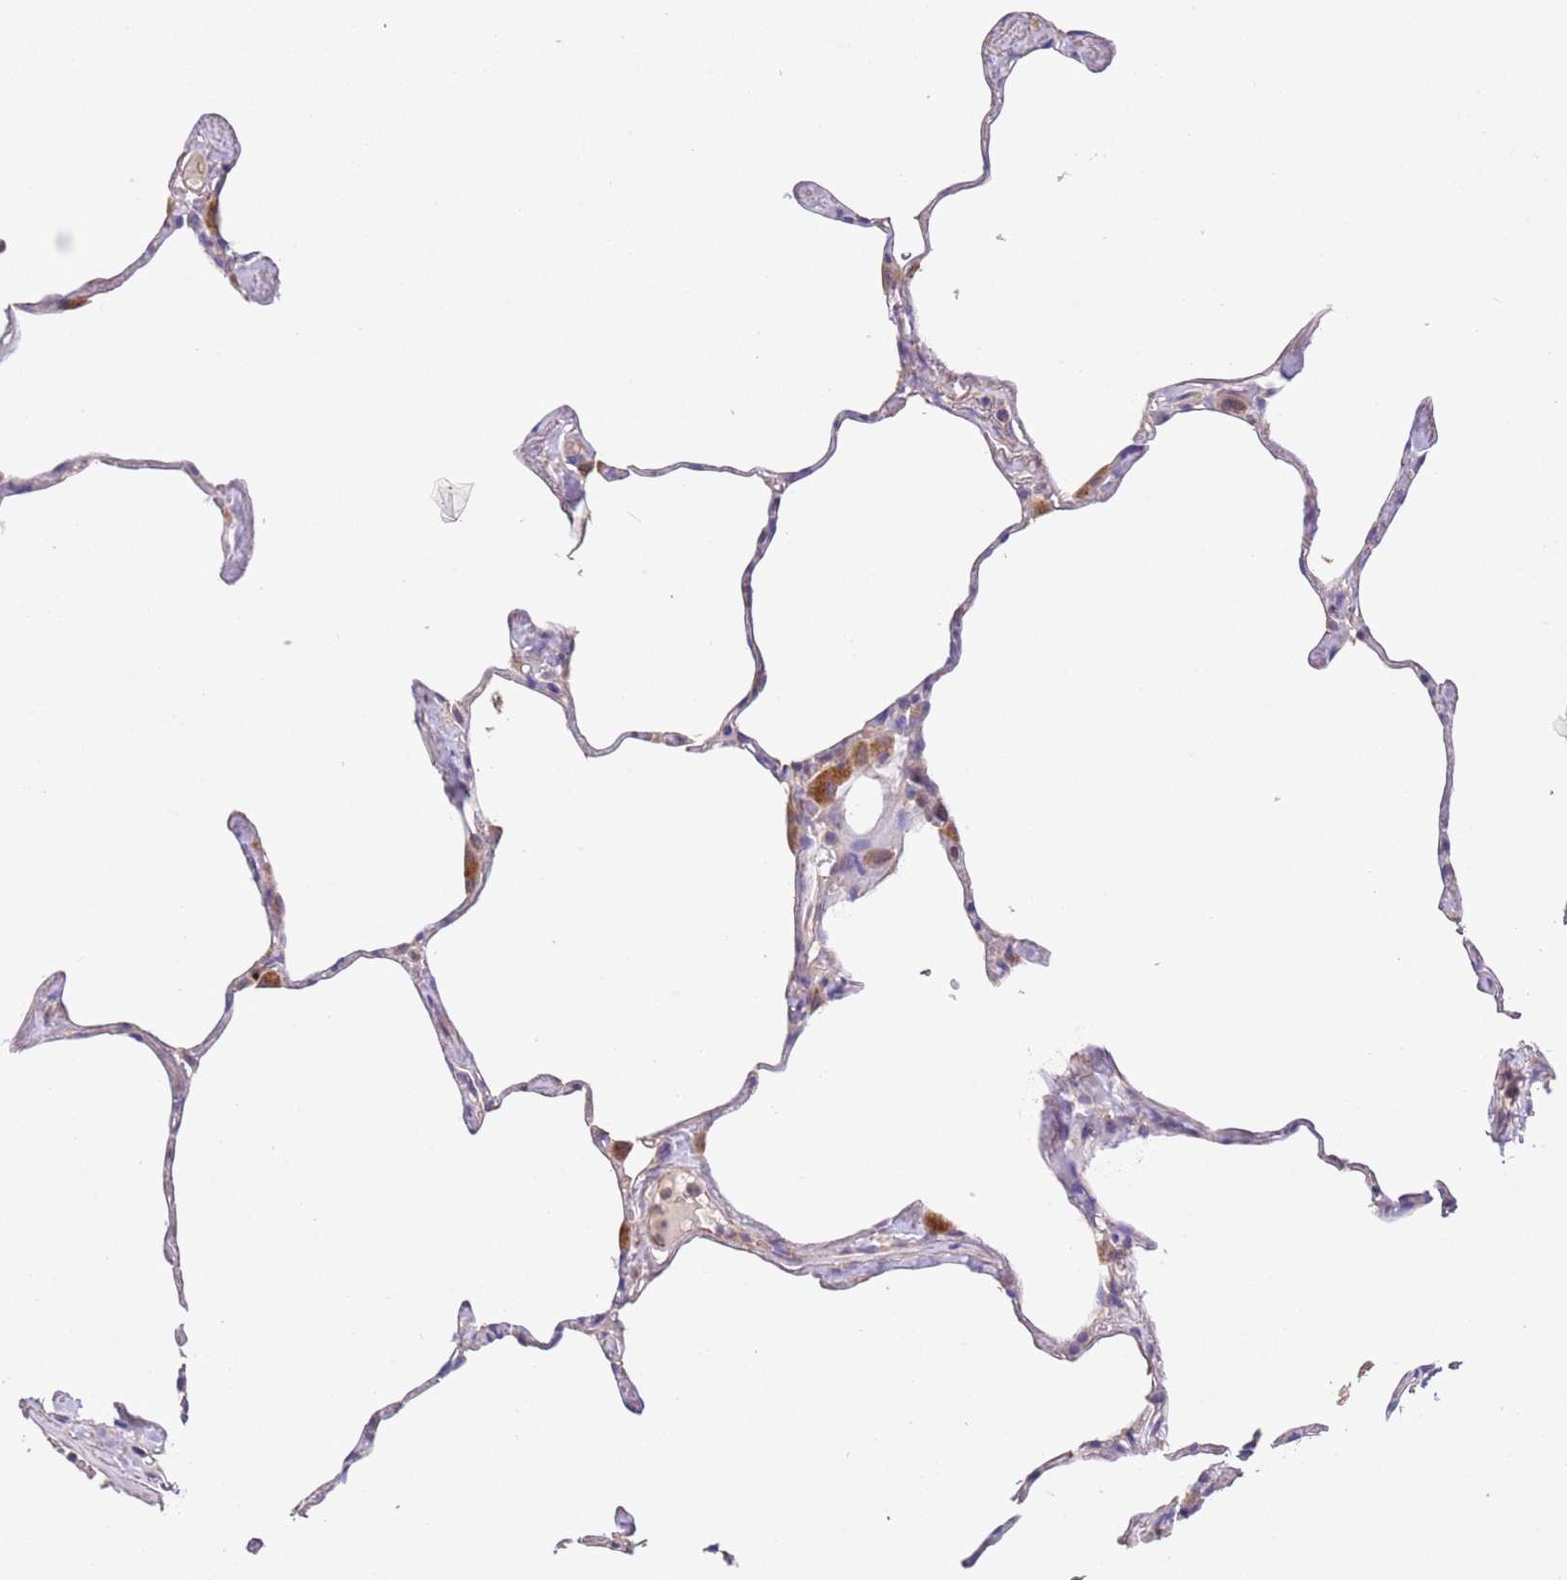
{"staining": {"intensity": "negative", "quantity": "none", "location": "none"}, "tissue": "lung", "cell_type": "Alveolar cells", "image_type": "normal", "snomed": [{"axis": "morphology", "description": "Normal tissue, NOS"}, {"axis": "topography", "description": "Lung"}], "caption": "A photomicrograph of lung stained for a protein demonstrates no brown staining in alveolar cells. (DAB (3,3'-diaminobenzidine) immunohistochemistry, high magnification).", "gene": "PIGA", "patient": {"sex": "male", "age": 65}}